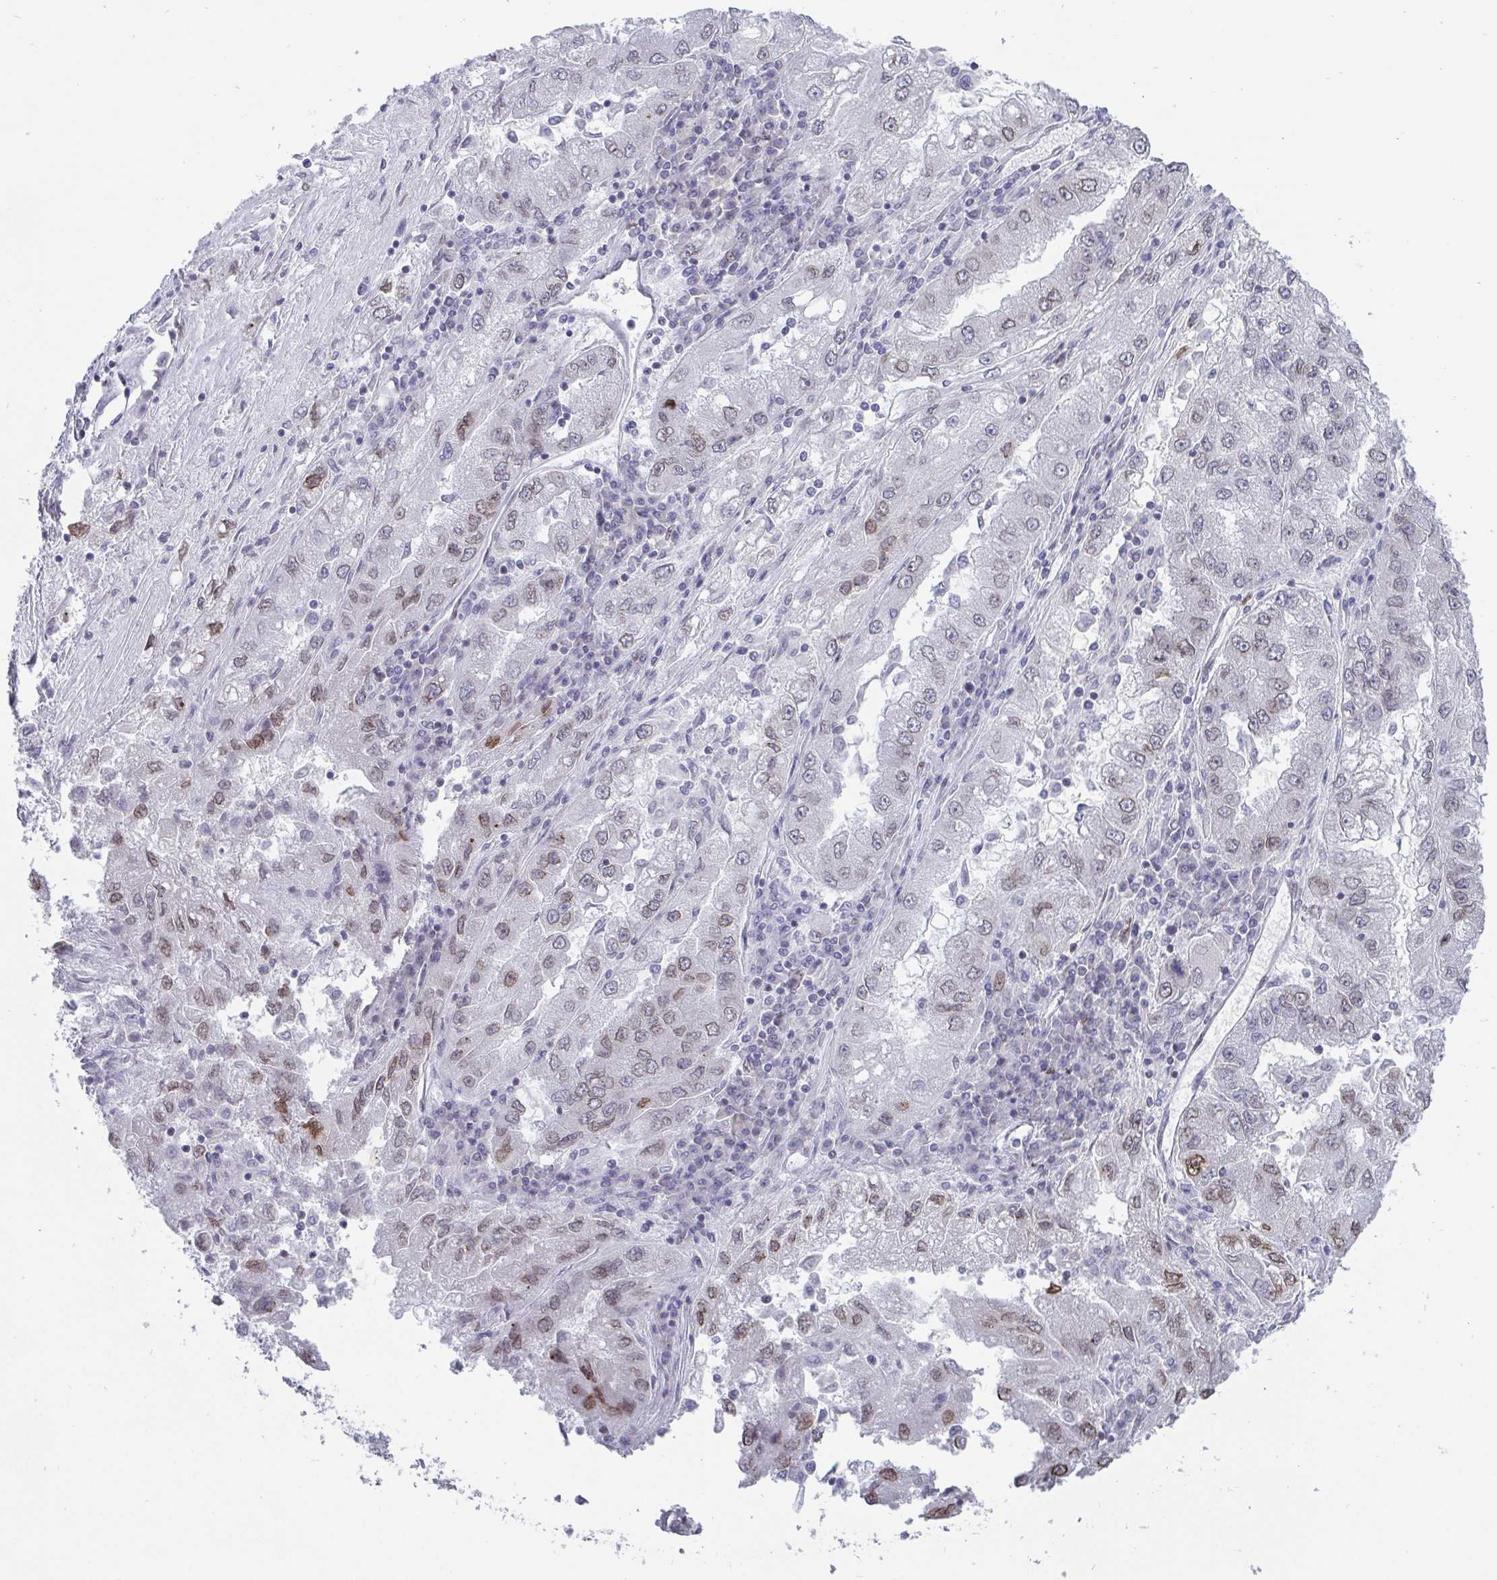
{"staining": {"intensity": "weak", "quantity": "25%-75%", "location": "cytoplasmic/membranous,nuclear"}, "tissue": "lung cancer", "cell_type": "Tumor cells", "image_type": "cancer", "snomed": [{"axis": "morphology", "description": "Adenocarcinoma, NOS"}, {"axis": "morphology", "description": "Adenocarcinoma primary or metastatic"}, {"axis": "topography", "description": "Lung"}], "caption": "Immunohistochemical staining of lung cancer (adenocarcinoma) demonstrates low levels of weak cytoplasmic/membranous and nuclear positivity in approximately 25%-75% of tumor cells.", "gene": "EMD", "patient": {"sex": "male", "age": 74}}